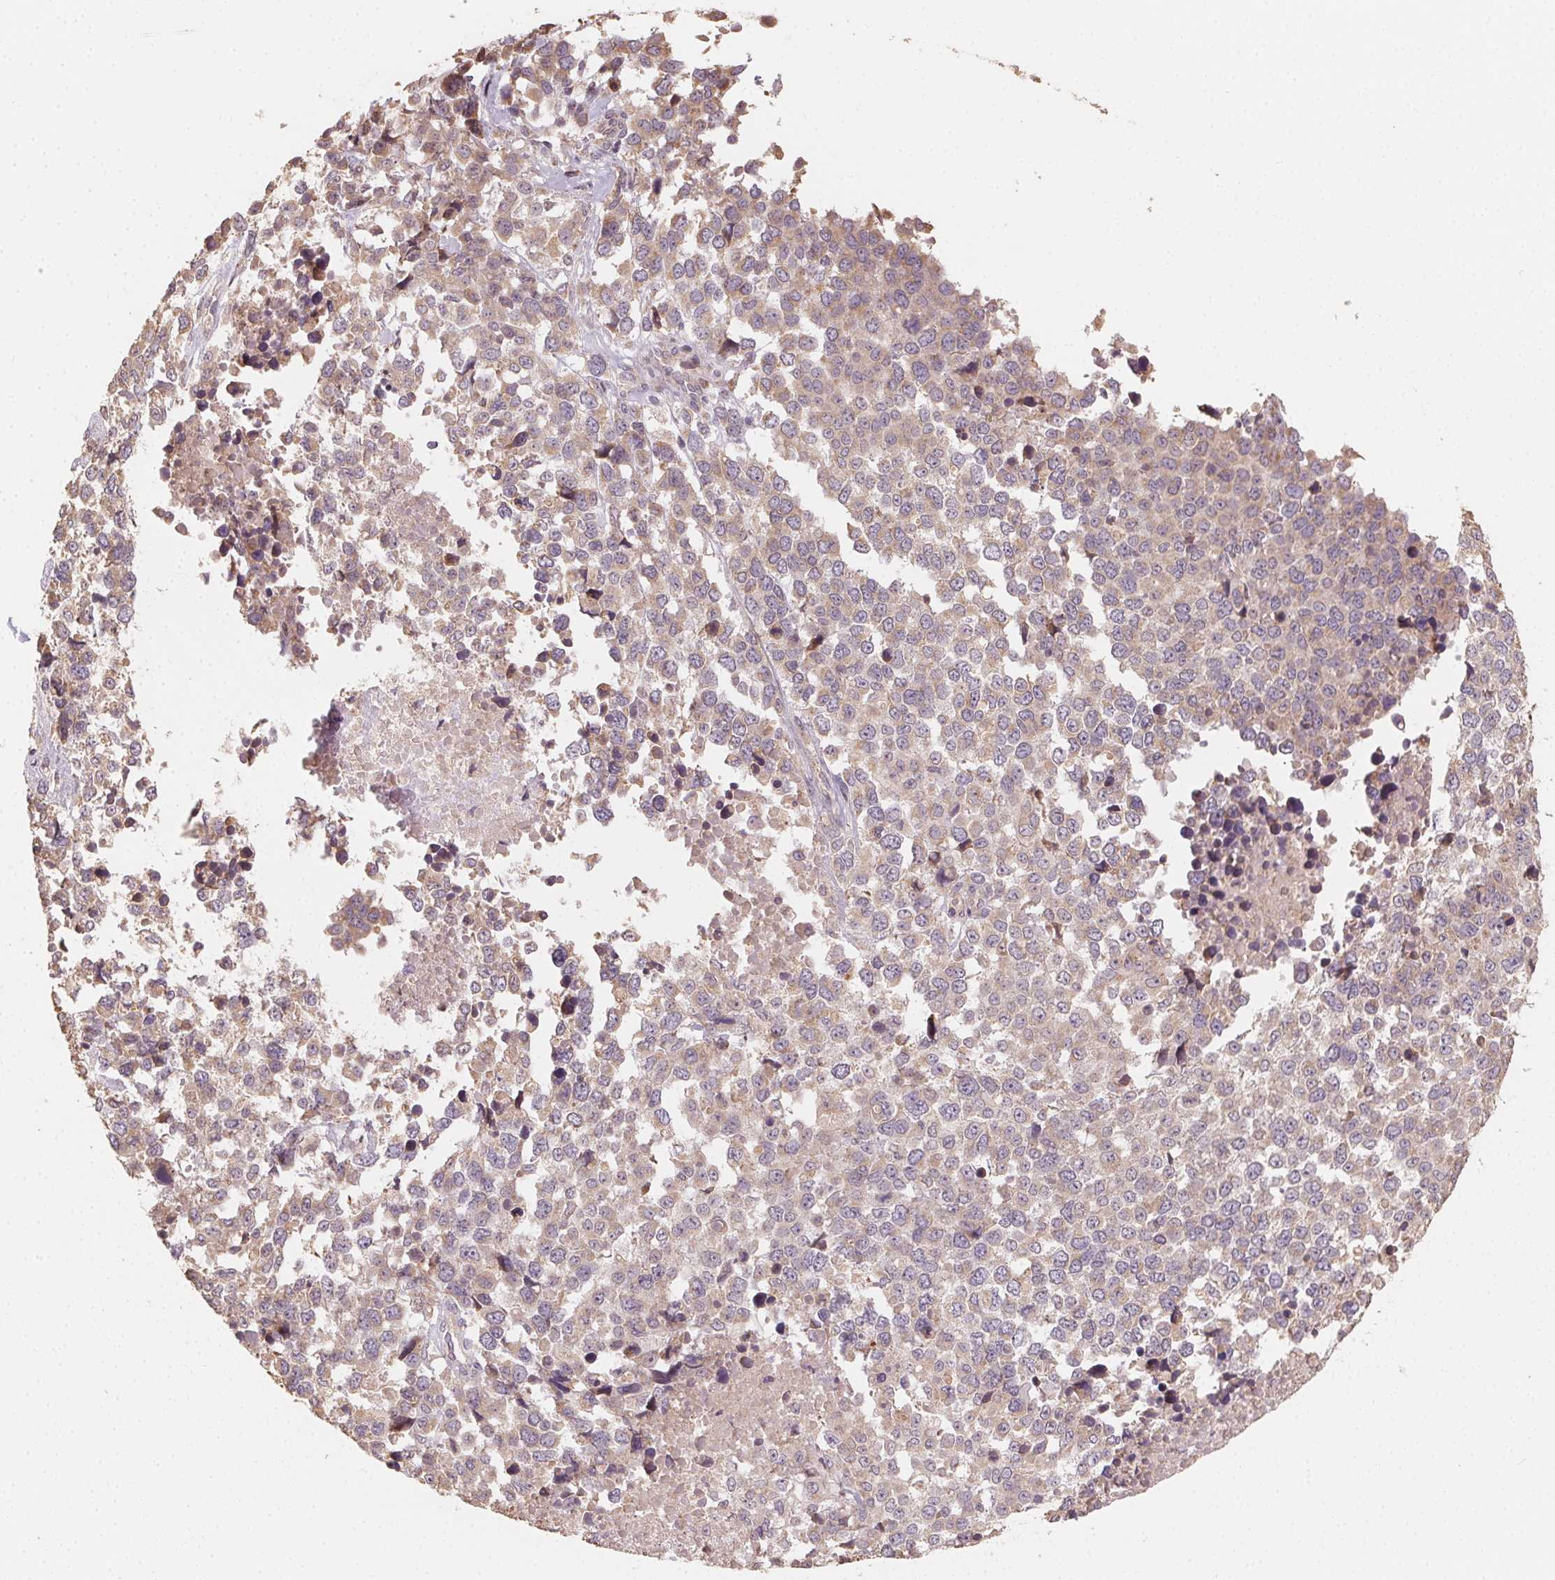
{"staining": {"intensity": "weak", "quantity": ">75%", "location": "cytoplasmic/membranous"}, "tissue": "melanoma", "cell_type": "Tumor cells", "image_type": "cancer", "snomed": [{"axis": "morphology", "description": "Malignant melanoma, Metastatic site"}, {"axis": "topography", "description": "Skin"}], "caption": "Immunohistochemistry photomicrograph of neoplastic tissue: human melanoma stained using immunohistochemistry exhibits low levels of weak protein expression localized specifically in the cytoplasmic/membranous of tumor cells, appearing as a cytoplasmic/membranous brown color.", "gene": "WBP2", "patient": {"sex": "male", "age": 84}}